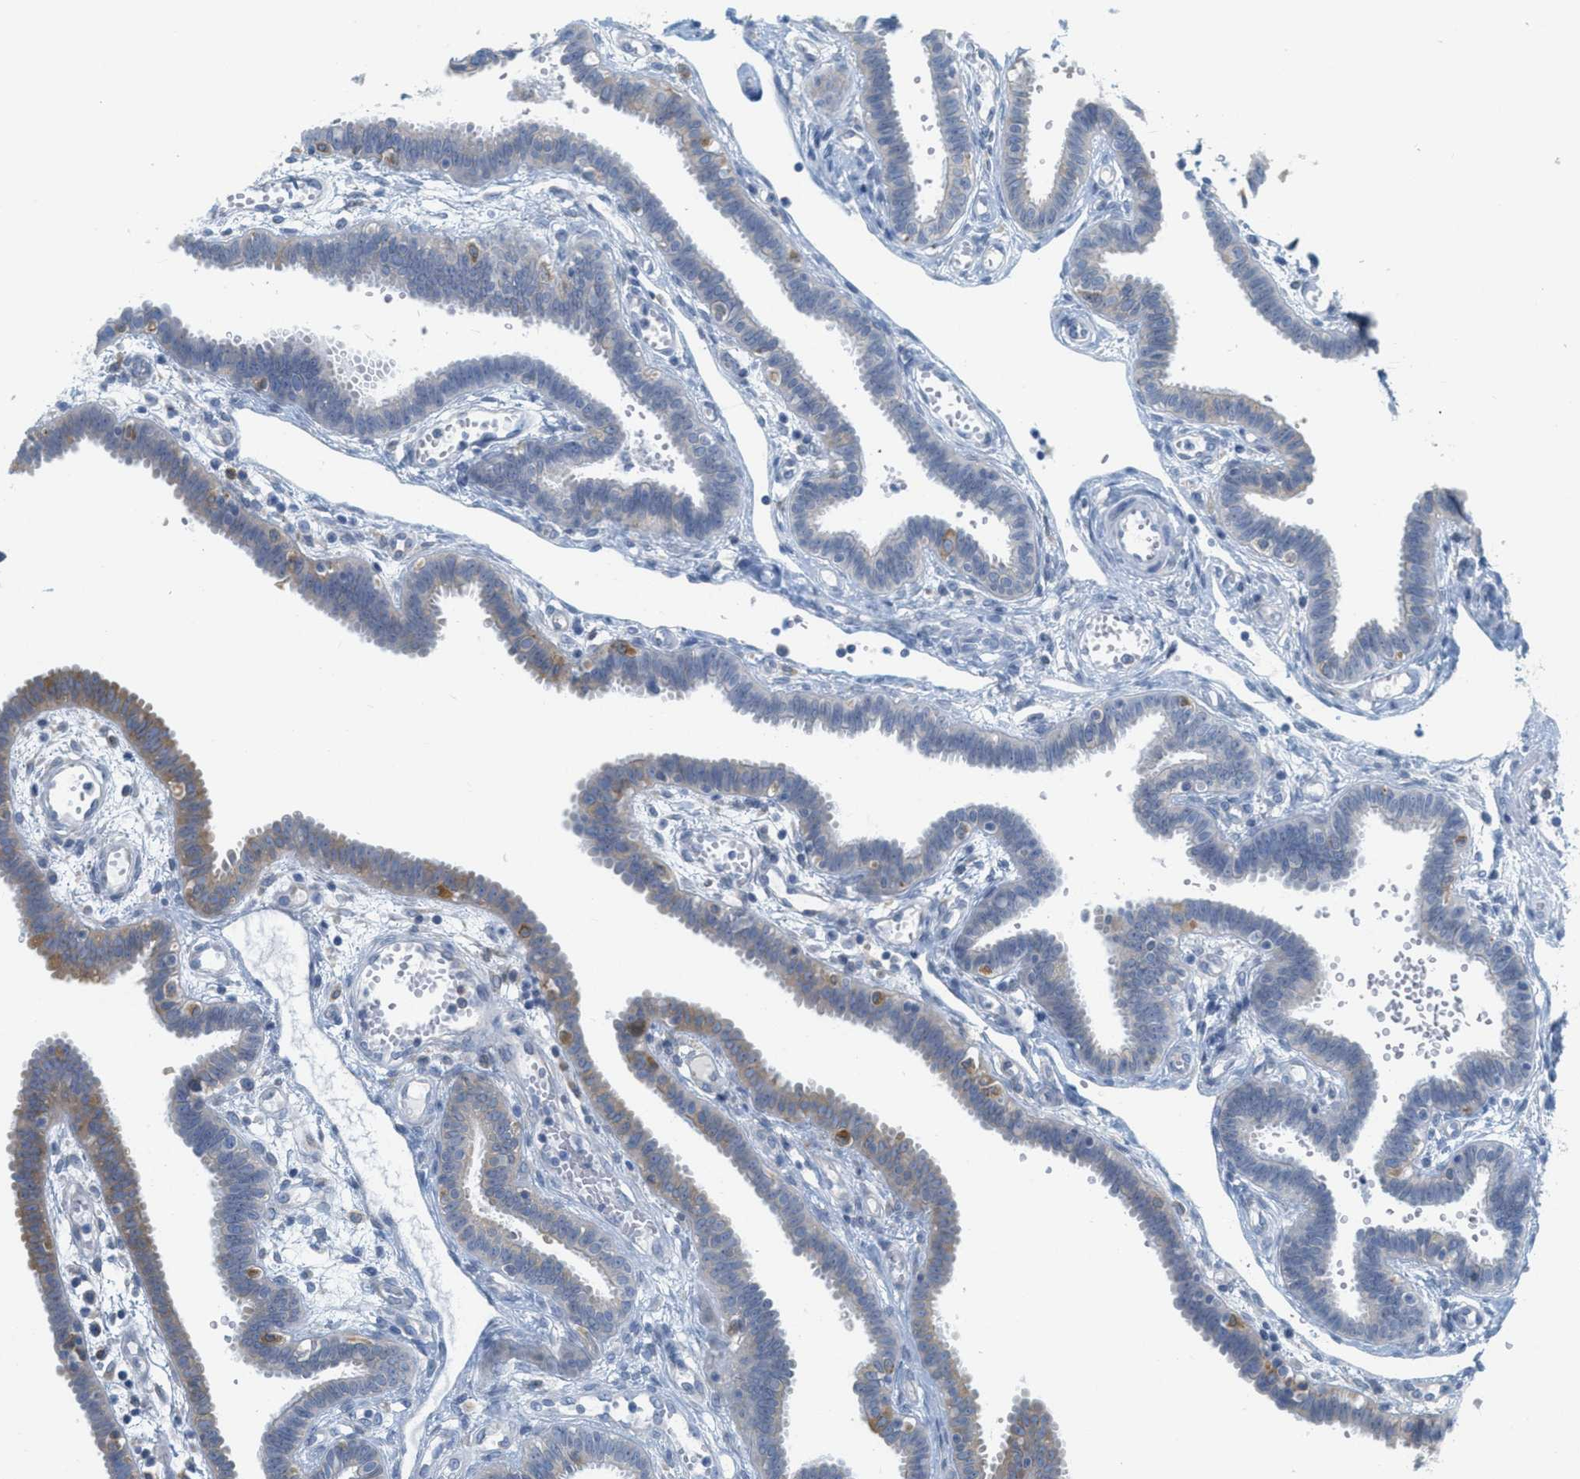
{"staining": {"intensity": "weak", "quantity": "<25%", "location": "cytoplasmic/membranous"}, "tissue": "fallopian tube", "cell_type": "Glandular cells", "image_type": "normal", "snomed": [{"axis": "morphology", "description": "Normal tissue, NOS"}, {"axis": "topography", "description": "Fallopian tube"}, {"axis": "topography", "description": "Placenta"}], "caption": "This histopathology image is of benign fallopian tube stained with immunohistochemistry (IHC) to label a protein in brown with the nuclei are counter-stained blue. There is no expression in glandular cells.", "gene": "TEX264", "patient": {"sex": "female", "age": 32}}